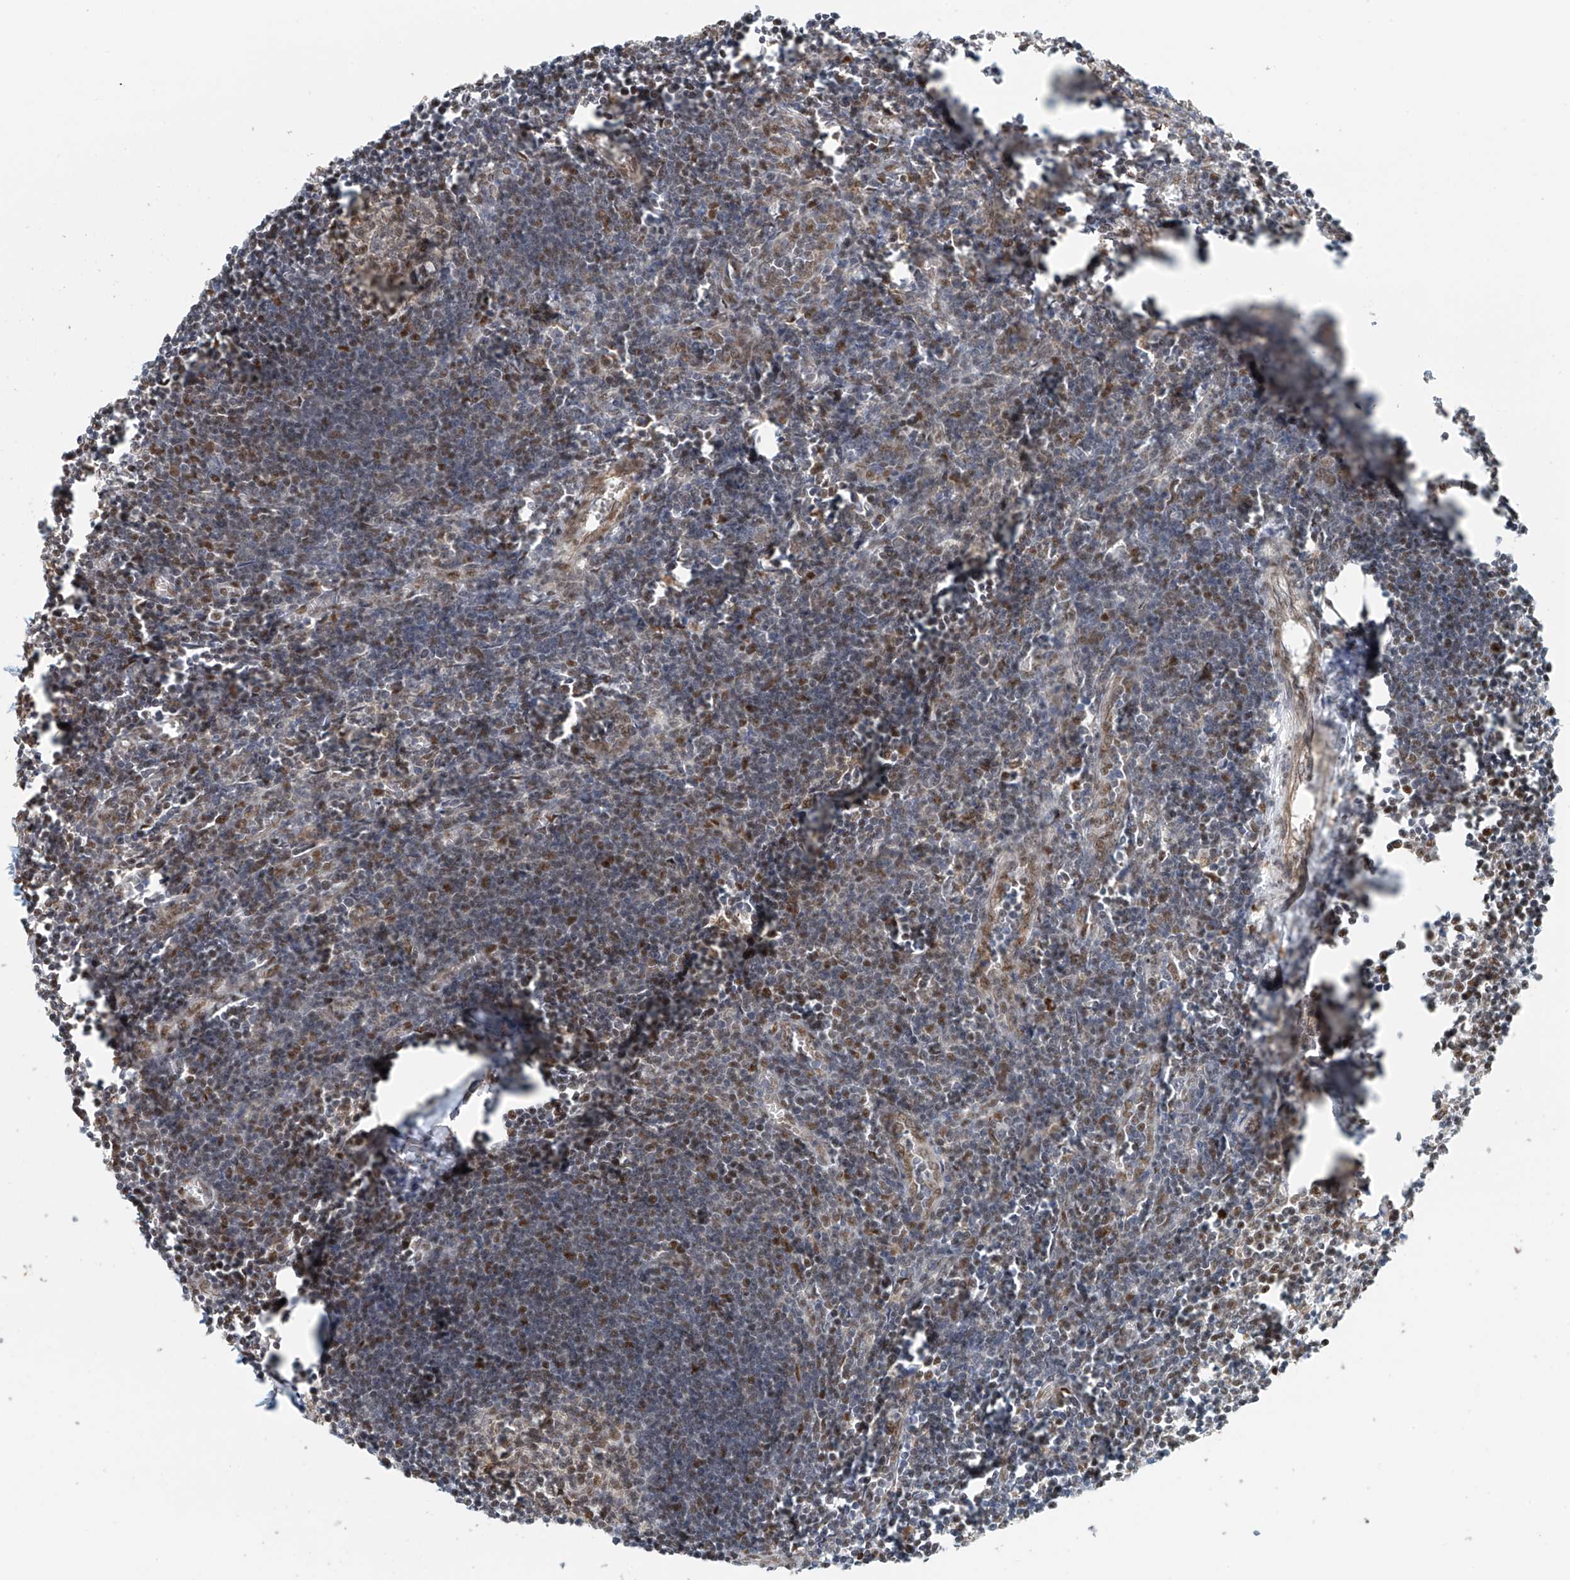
{"staining": {"intensity": "weak", "quantity": ">75%", "location": "nuclear"}, "tissue": "lymph node", "cell_type": "Germinal center cells", "image_type": "normal", "snomed": [{"axis": "morphology", "description": "Normal tissue, NOS"}, {"axis": "morphology", "description": "Malignant melanoma, Metastatic site"}, {"axis": "topography", "description": "Lymph node"}], "caption": "IHC of normal human lymph node demonstrates low levels of weak nuclear expression in about >75% of germinal center cells.", "gene": "ZNF514", "patient": {"sex": "male", "age": 41}}